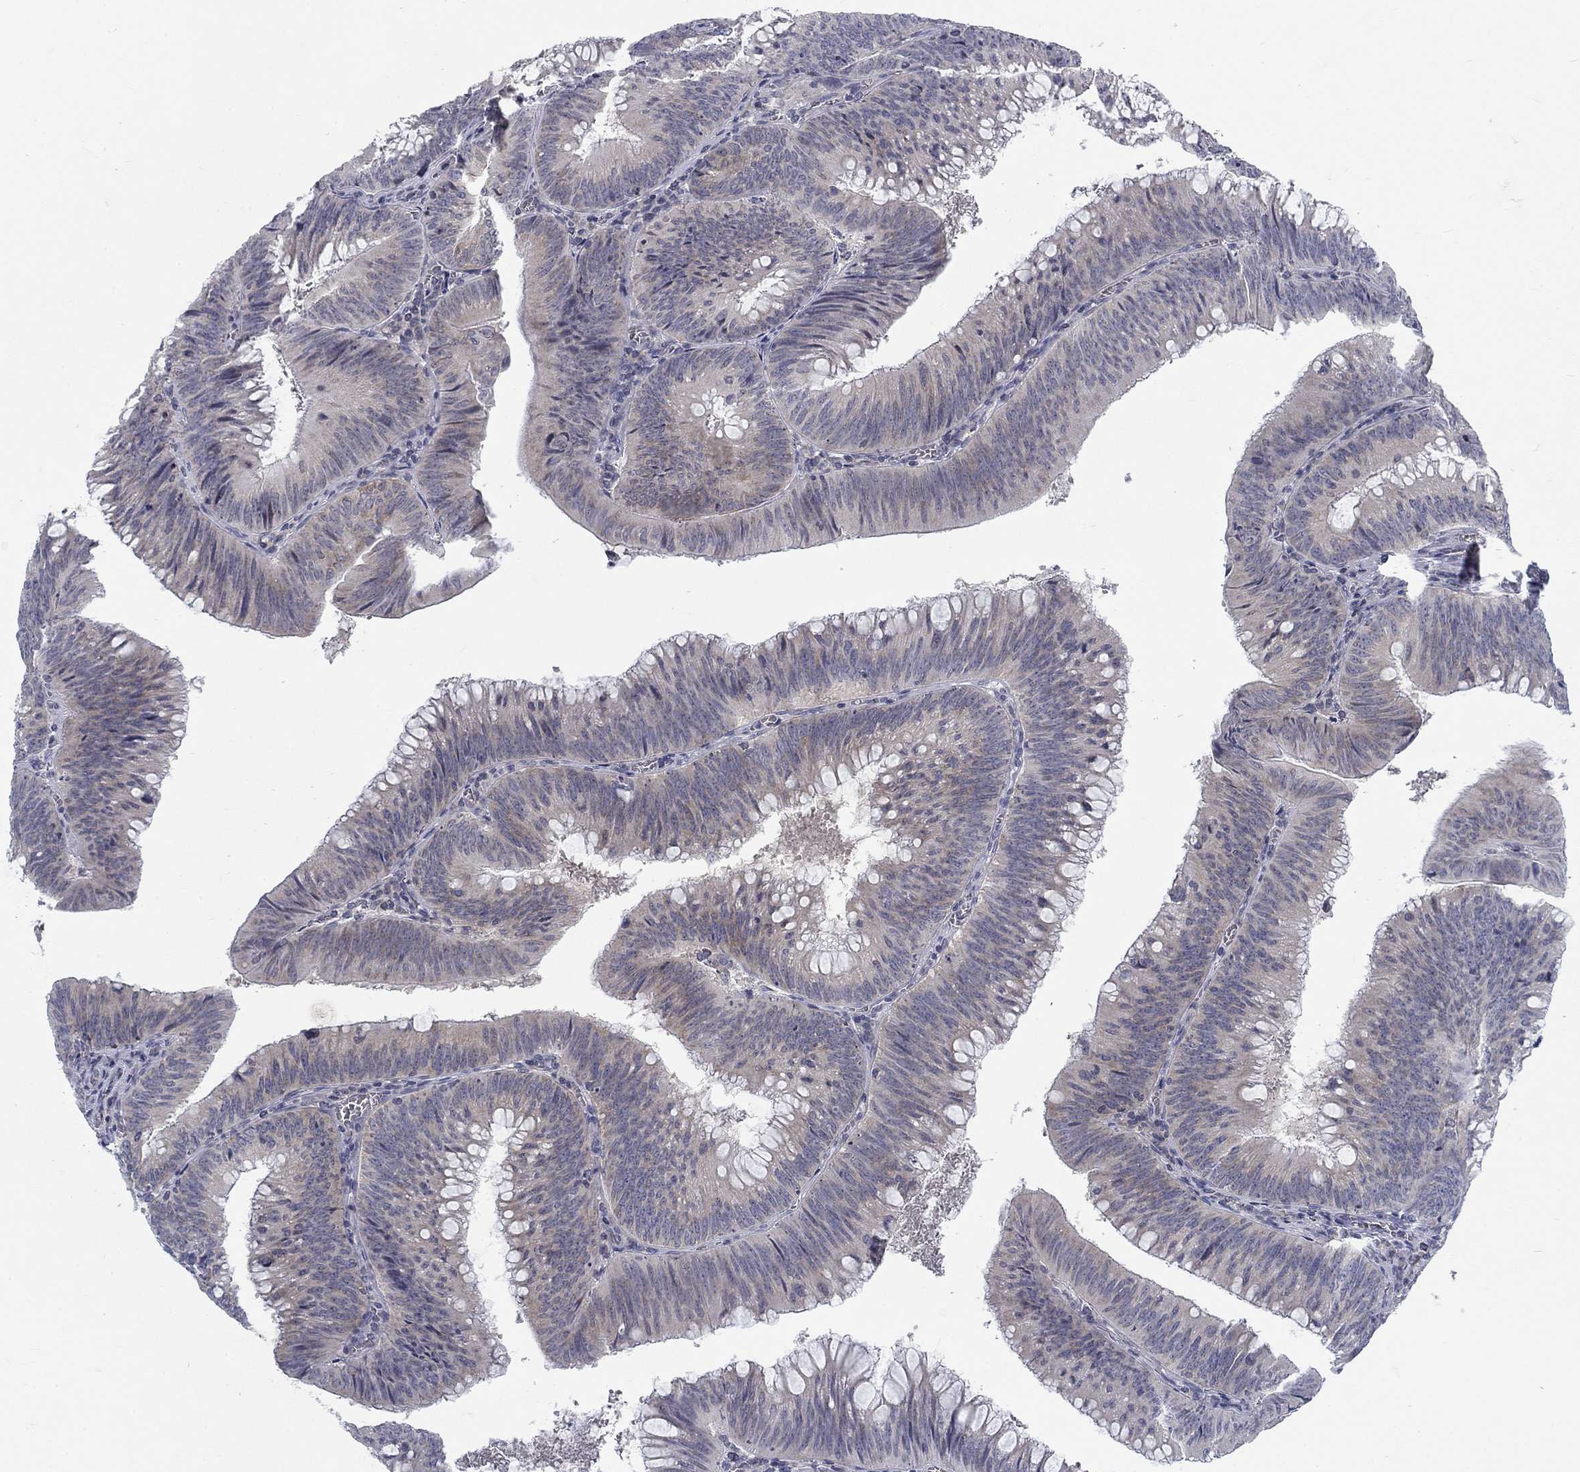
{"staining": {"intensity": "weak", "quantity": "25%-75%", "location": "cytoplasmic/membranous"}, "tissue": "colorectal cancer", "cell_type": "Tumor cells", "image_type": "cancer", "snomed": [{"axis": "morphology", "description": "Adenocarcinoma, NOS"}, {"axis": "topography", "description": "Rectum"}], "caption": "IHC micrograph of colorectal cancer stained for a protein (brown), which displays low levels of weak cytoplasmic/membranous staining in about 25%-75% of tumor cells.", "gene": "ATP1A3", "patient": {"sex": "female", "age": 72}}